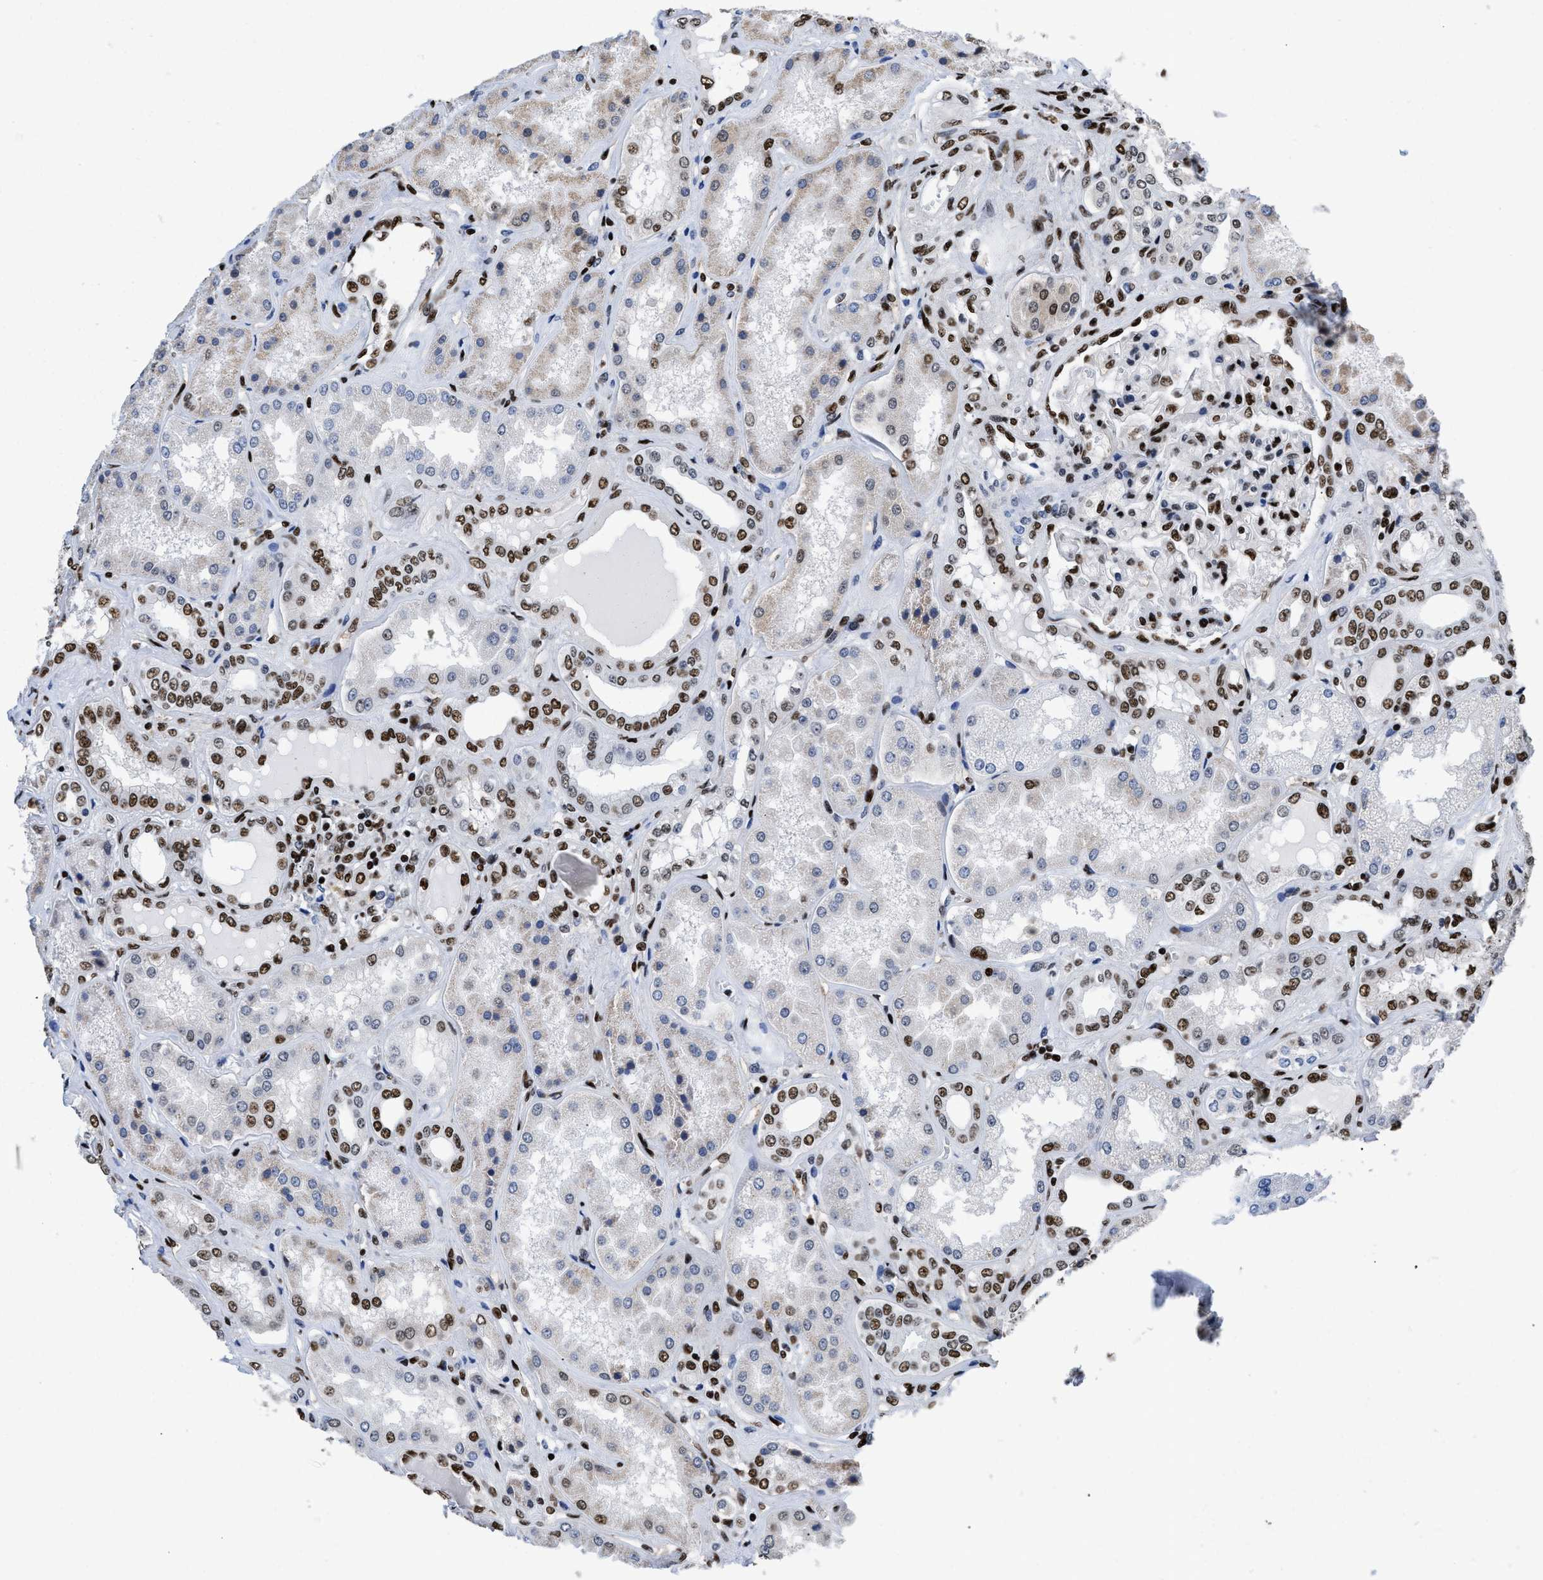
{"staining": {"intensity": "strong", "quantity": ">75%", "location": "nuclear"}, "tissue": "kidney", "cell_type": "Cells in glomeruli", "image_type": "normal", "snomed": [{"axis": "morphology", "description": "Normal tissue, NOS"}, {"axis": "topography", "description": "Kidney"}], "caption": "A brown stain labels strong nuclear positivity of a protein in cells in glomeruli of benign human kidney. The protein of interest is stained brown, and the nuclei are stained in blue (DAB IHC with brightfield microscopy, high magnification).", "gene": "CREB1", "patient": {"sex": "female", "age": 56}}